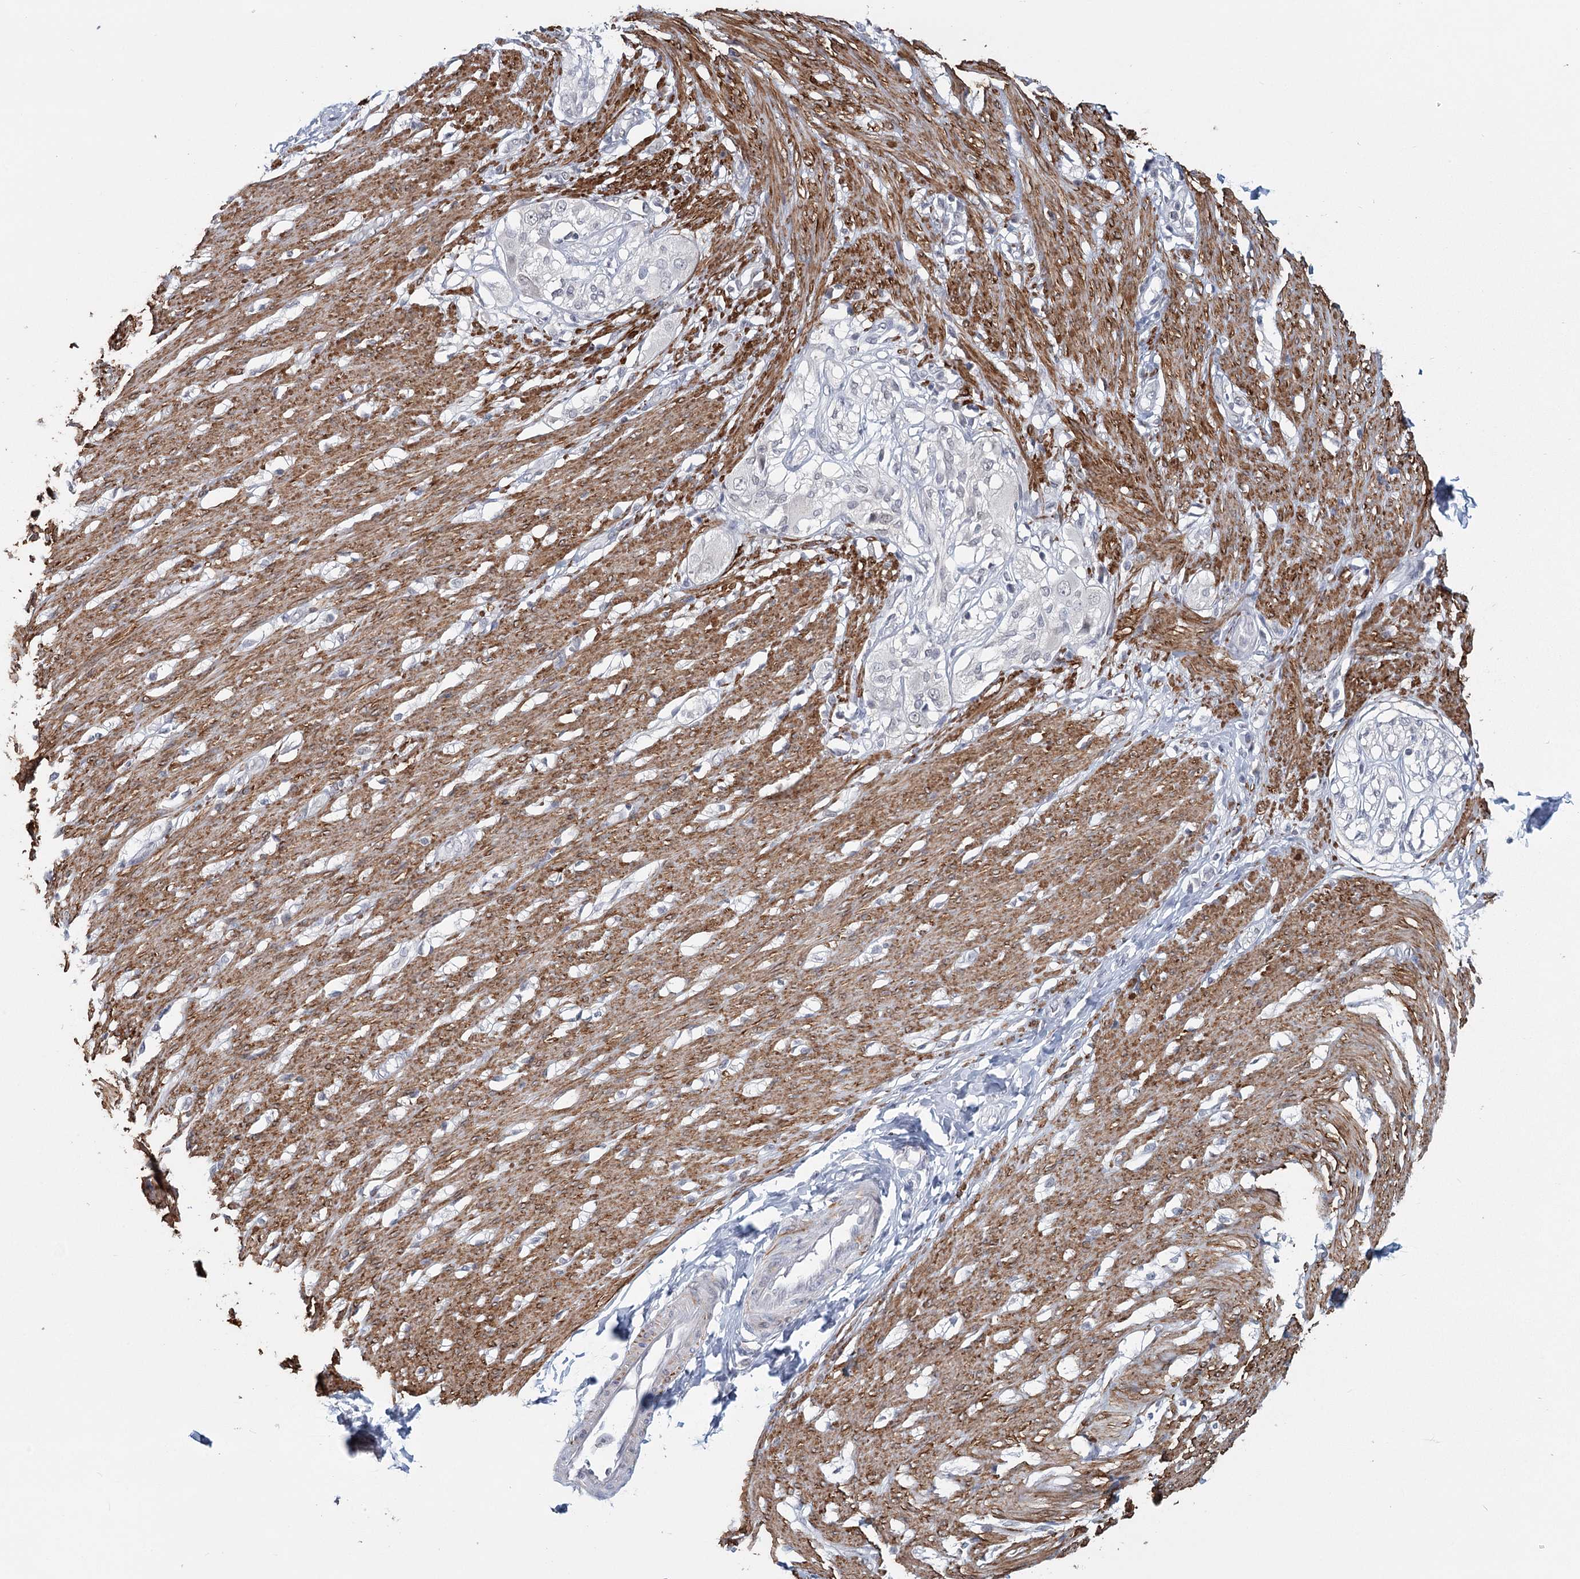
{"staining": {"intensity": "moderate", "quantity": ">75%", "location": "cytoplasmic/membranous"}, "tissue": "smooth muscle", "cell_type": "Smooth muscle cells", "image_type": "normal", "snomed": [{"axis": "morphology", "description": "Normal tissue, NOS"}, {"axis": "morphology", "description": "Adenocarcinoma, NOS"}, {"axis": "topography", "description": "Colon"}, {"axis": "topography", "description": "Peripheral nerve tissue"}], "caption": "Smooth muscle stained with a brown dye shows moderate cytoplasmic/membranous positive staining in about >75% of smooth muscle cells.", "gene": "TMEM70", "patient": {"sex": "male", "age": 14}}